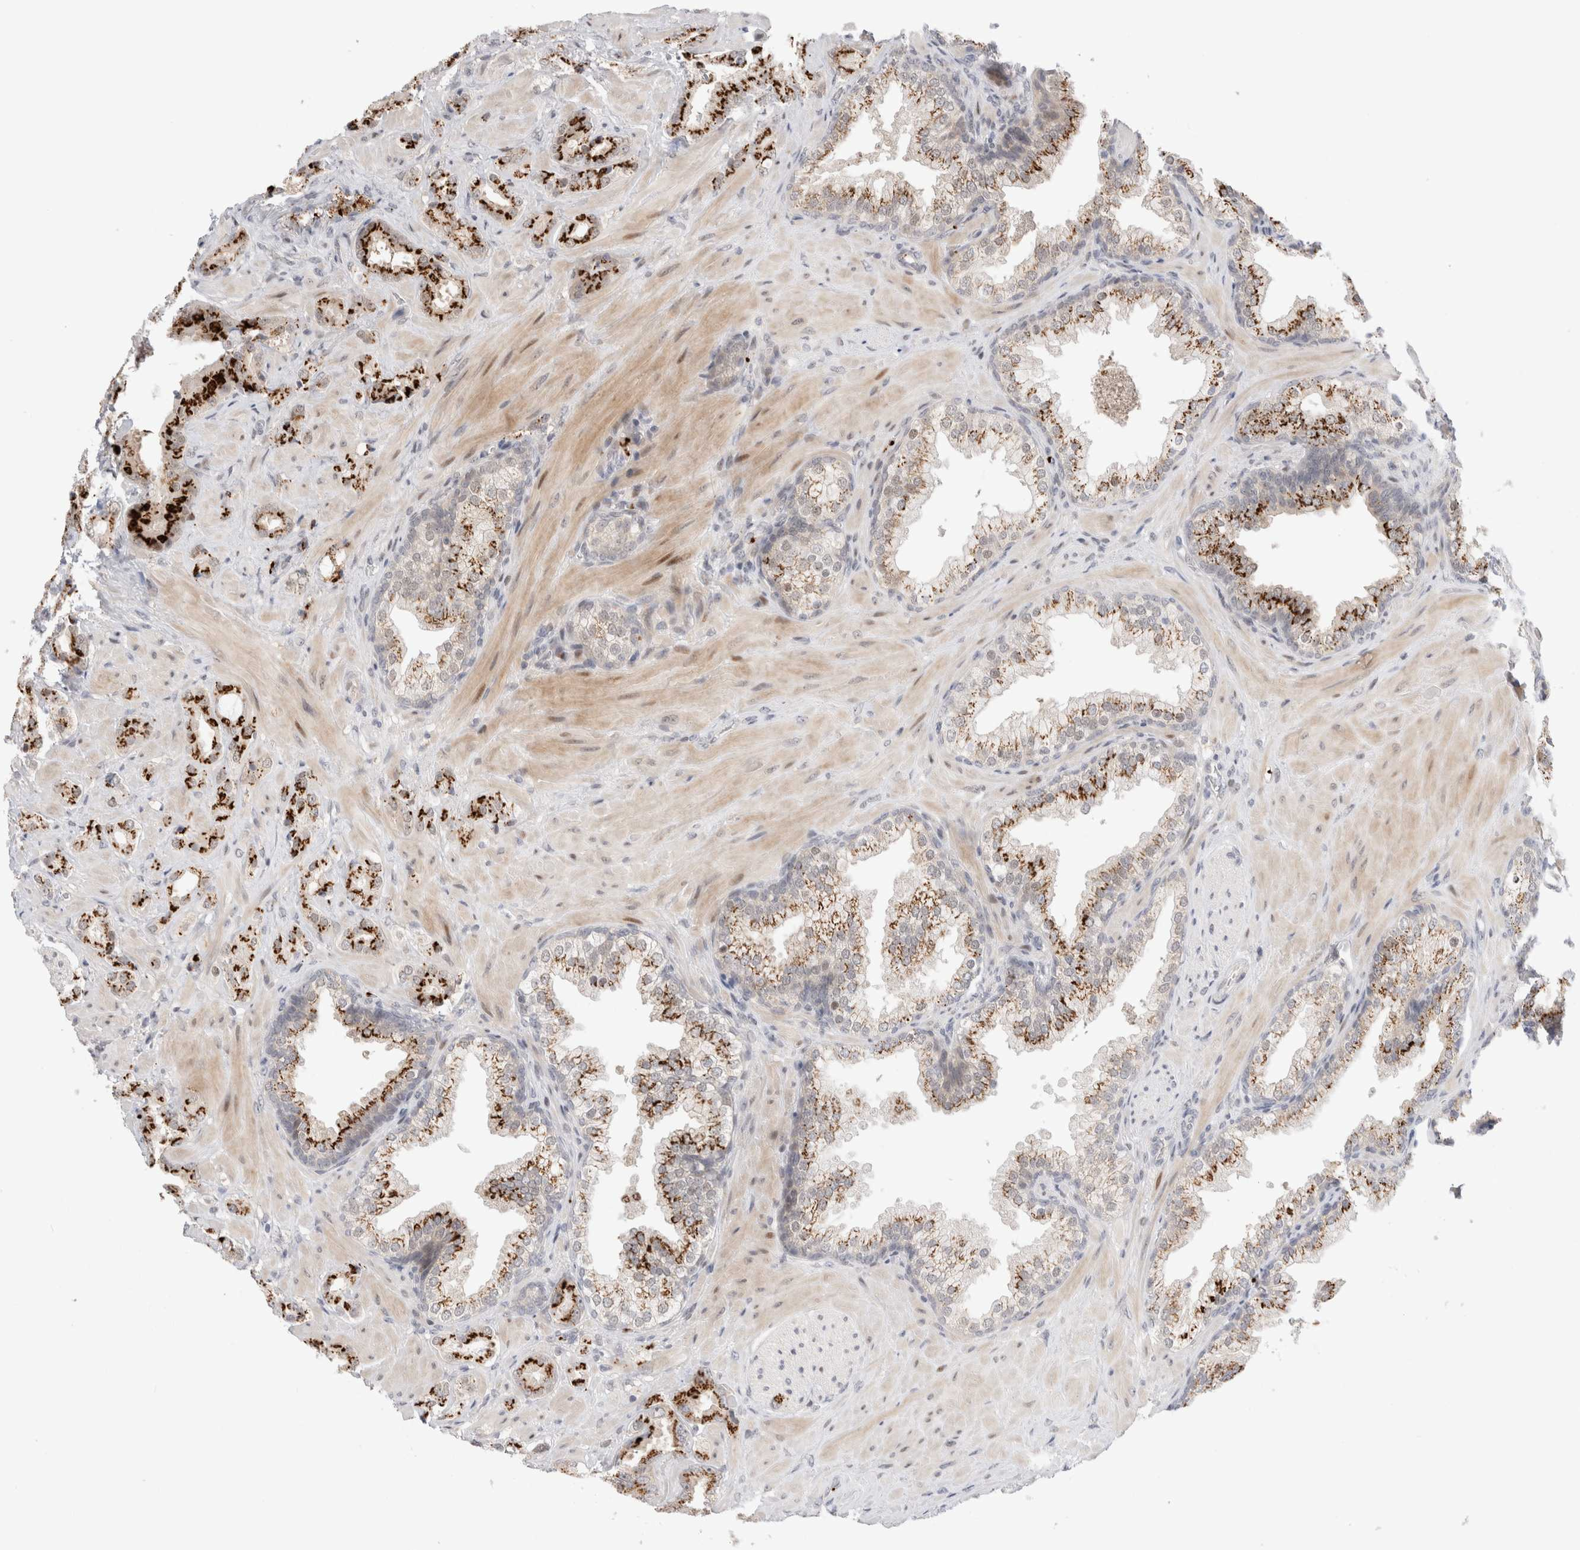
{"staining": {"intensity": "strong", "quantity": ">75%", "location": "cytoplasmic/membranous"}, "tissue": "prostate cancer", "cell_type": "Tumor cells", "image_type": "cancer", "snomed": [{"axis": "morphology", "description": "Adenocarcinoma, High grade"}, {"axis": "topography", "description": "Prostate"}], "caption": "Adenocarcinoma (high-grade) (prostate) stained for a protein (brown) reveals strong cytoplasmic/membranous positive expression in approximately >75% of tumor cells.", "gene": "VPS28", "patient": {"sex": "male", "age": 64}}